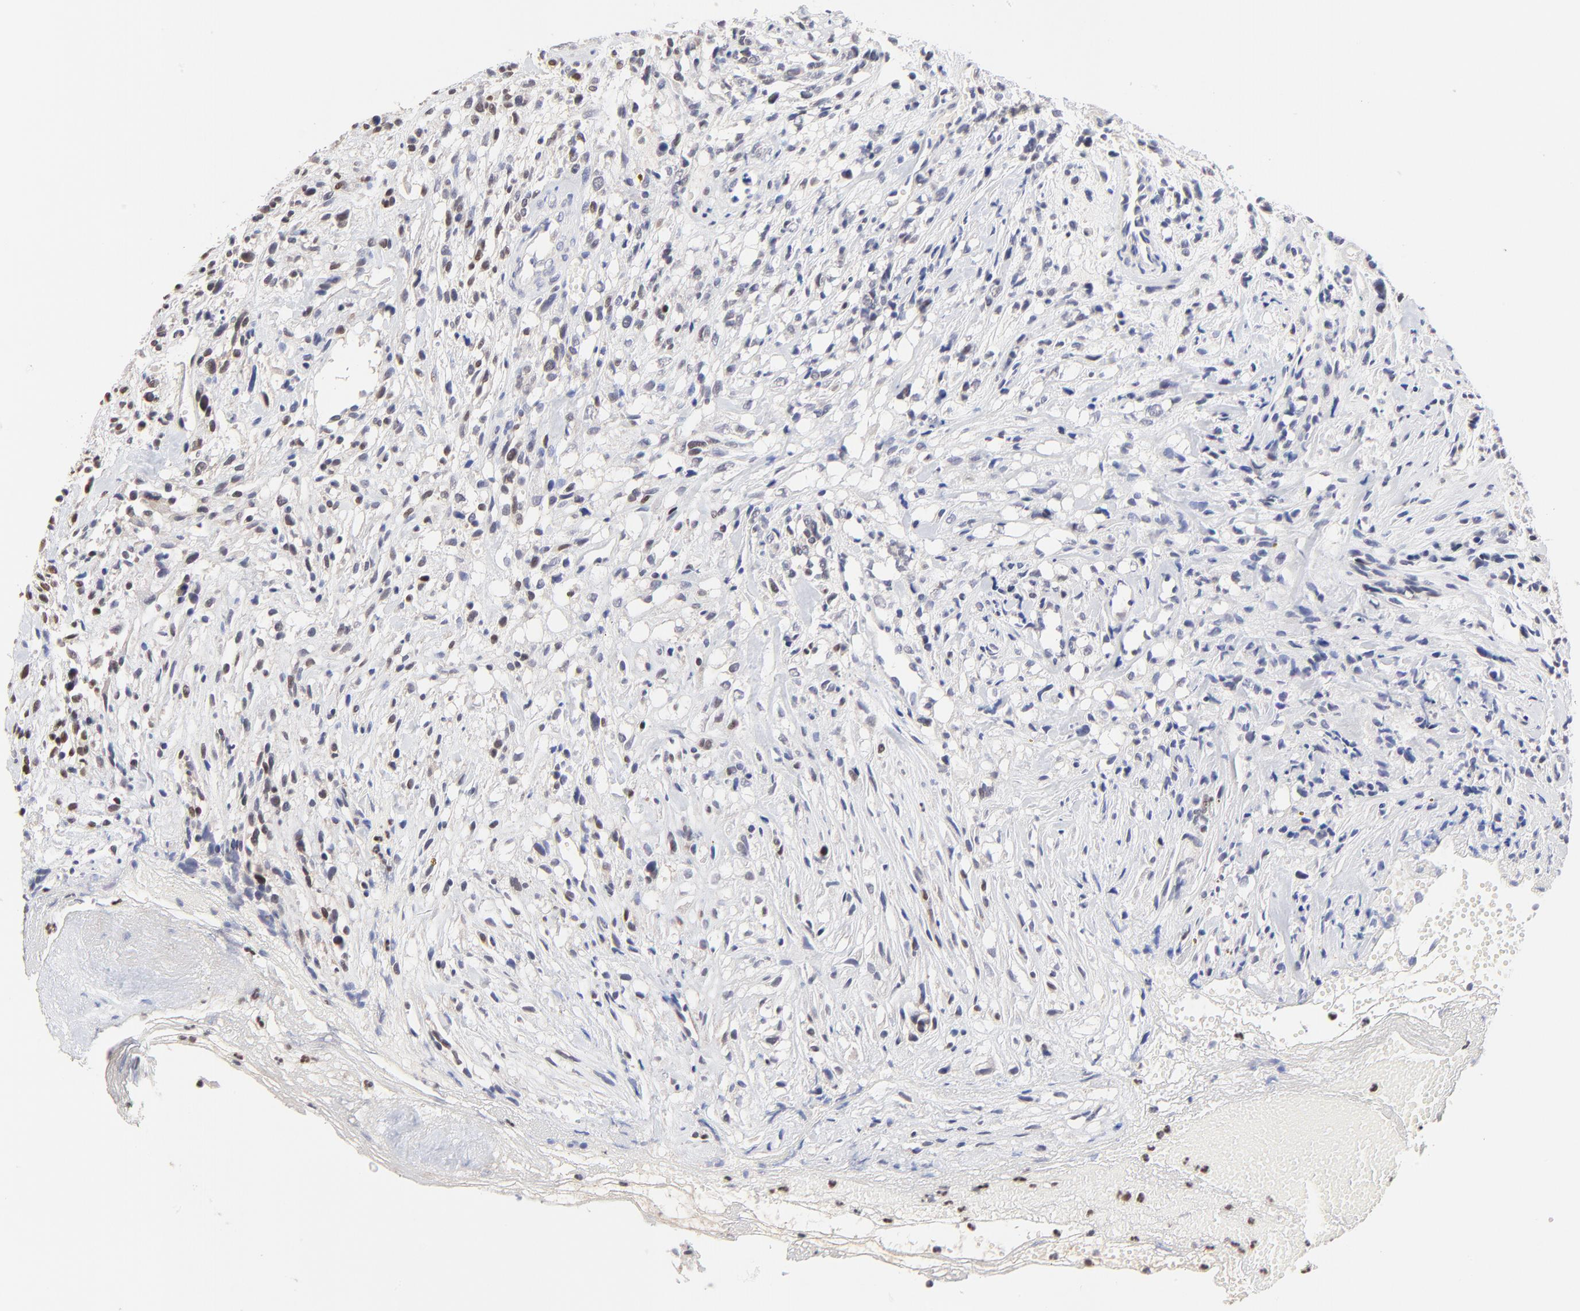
{"staining": {"intensity": "weak", "quantity": "25%-75%", "location": "nuclear"}, "tissue": "glioma", "cell_type": "Tumor cells", "image_type": "cancer", "snomed": [{"axis": "morphology", "description": "Glioma, malignant, High grade"}, {"axis": "topography", "description": "Brain"}], "caption": "High-magnification brightfield microscopy of glioma stained with DAB (brown) and counterstained with hematoxylin (blue). tumor cells exhibit weak nuclear expression is seen in about25%-75% of cells.", "gene": "DSN1", "patient": {"sex": "male", "age": 66}}